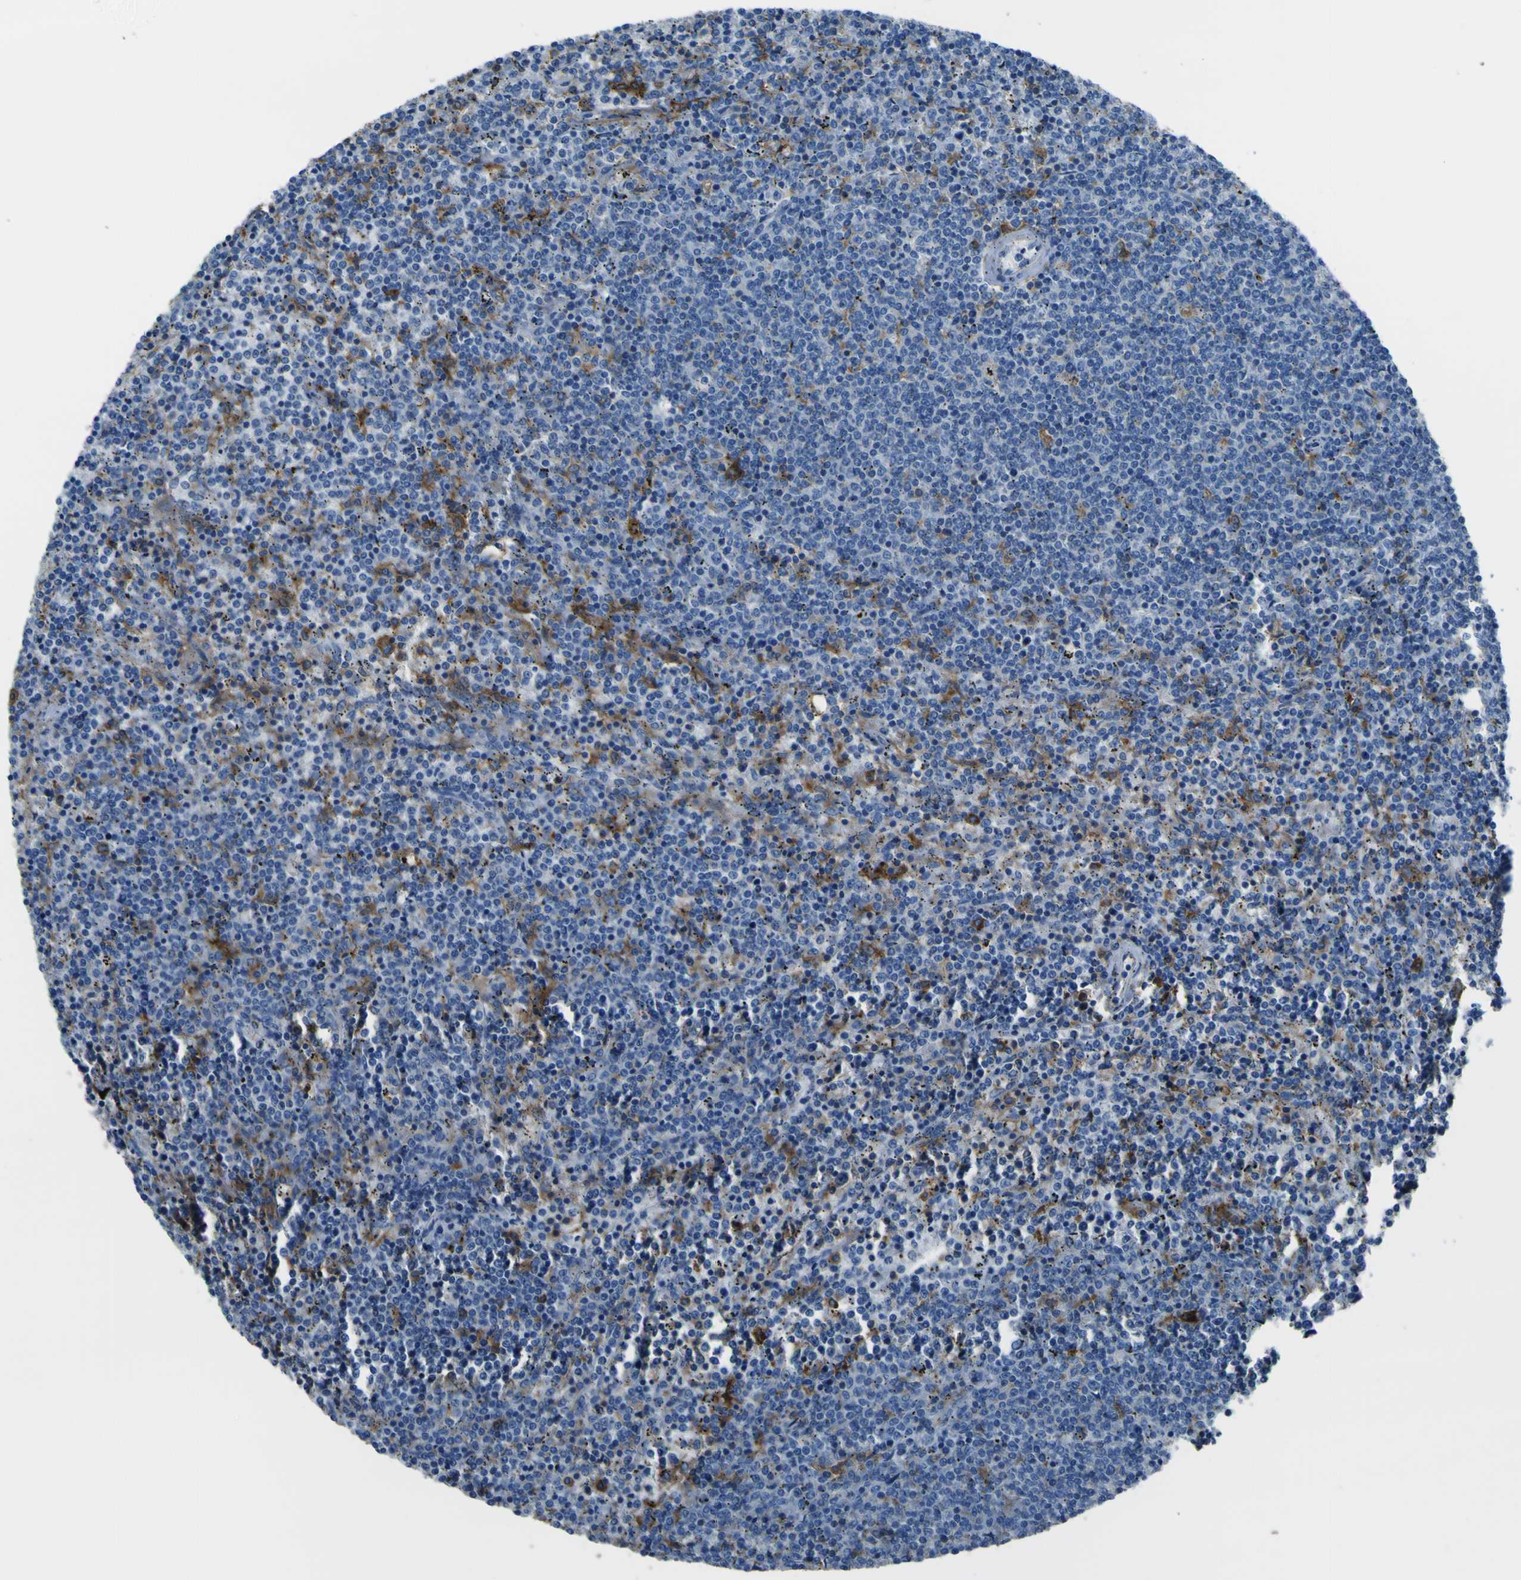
{"staining": {"intensity": "negative", "quantity": "none", "location": "none"}, "tissue": "lymphoma", "cell_type": "Tumor cells", "image_type": "cancer", "snomed": [{"axis": "morphology", "description": "Malignant lymphoma, non-Hodgkin's type, Low grade"}, {"axis": "topography", "description": "Spleen"}], "caption": "Immunohistochemistry (IHC) of malignant lymphoma, non-Hodgkin's type (low-grade) exhibits no staining in tumor cells.", "gene": "LAIR1", "patient": {"sex": "female", "age": 50}}